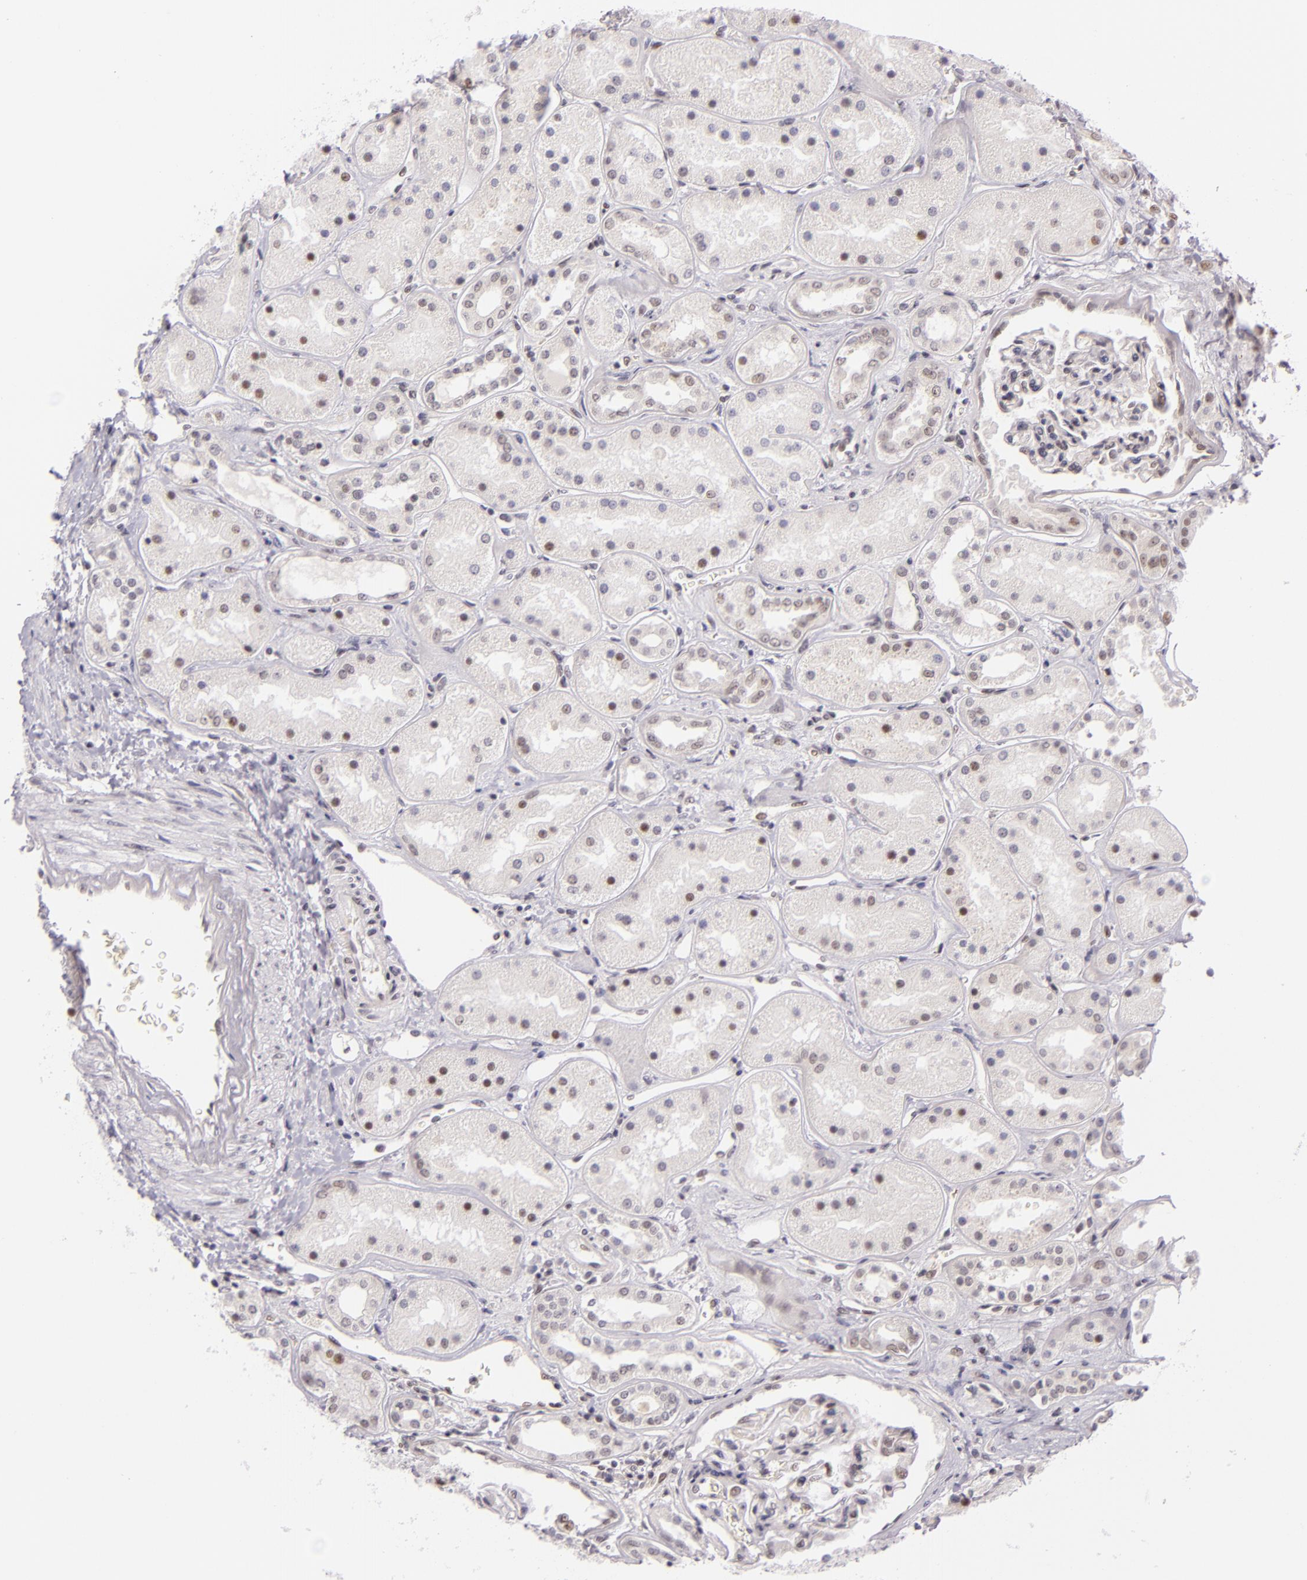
{"staining": {"intensity": "negative", "quantity": "none", "location": "none"}, "tissue": "kidney", "cell_type": "Cells in glomeruli", "image_type": "normal", "snomed": [{"axis": "morphology", "description": "Normal tissue, NOS"}, {"axis": "topography", "description": "Kidney"}], "caption": "Immunohistochemistry of benign kidney demonstrates no expression in cells in glomeruli. (Stains: DAB immunohistochemistry with hematoxylin counter stain, Microscopy: brightfield microscopy at high magnification).", "gene": "BCL3", "patient": {"sex": "male", "age": 28}}